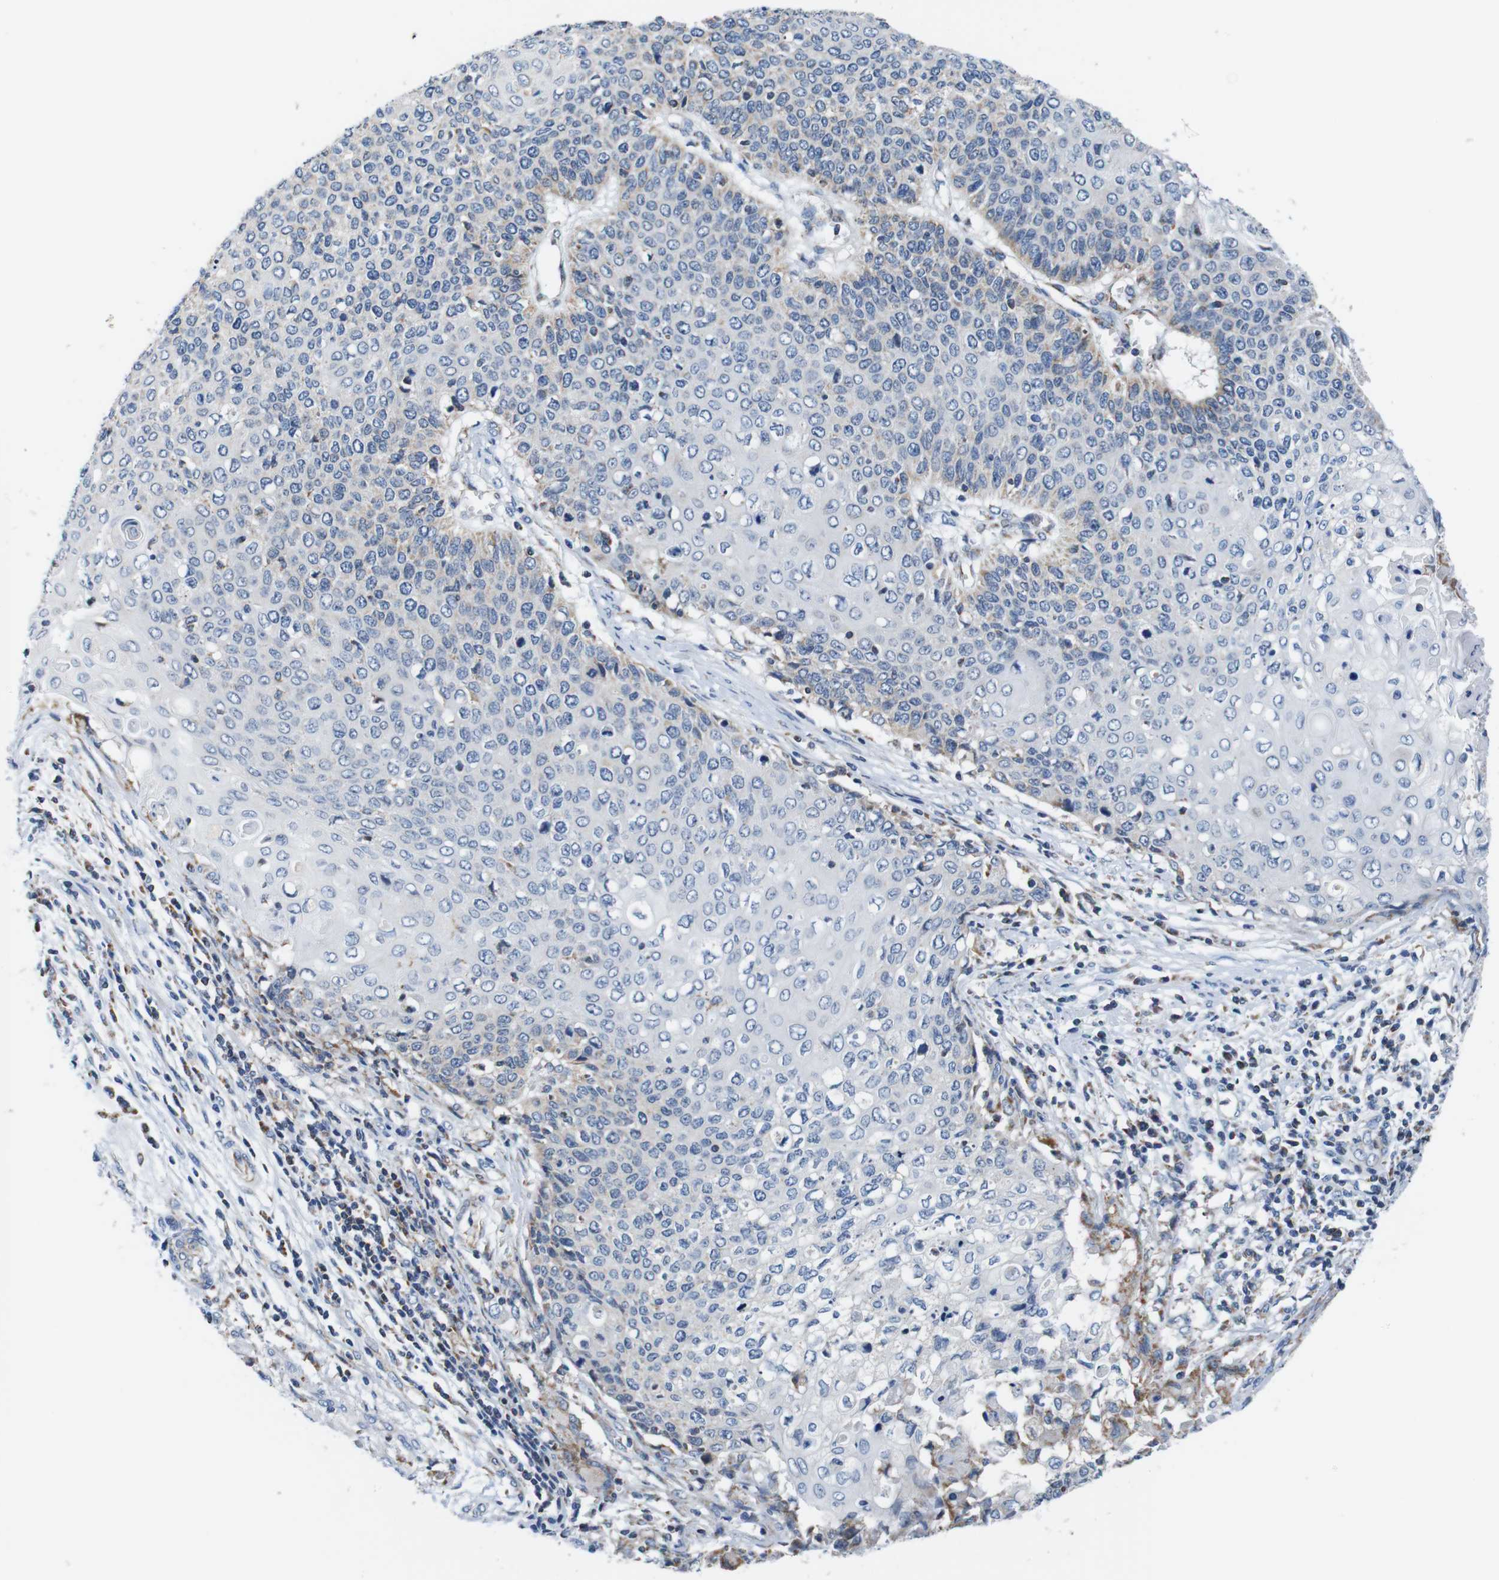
{"staining": {"intensity": "negative", "quantity": "none", "location": "none"}, "tissue": "cervical cancer", "cell_type": "Tumor cells", "image_type": "cancer", "snomed": [{"axis": "morphology", "description": "Squamous cell carcinoma, NOS"}, {"axis": "topography", "description": "Cervix"}], "caption": "An IHC image of cervical squamous cell carcinoma is shown. There is no staining in tumor cells of cervical squamous cell carcinoma.", "gene": "LRP4", "patient": {"sex": "female", "age": 39}}